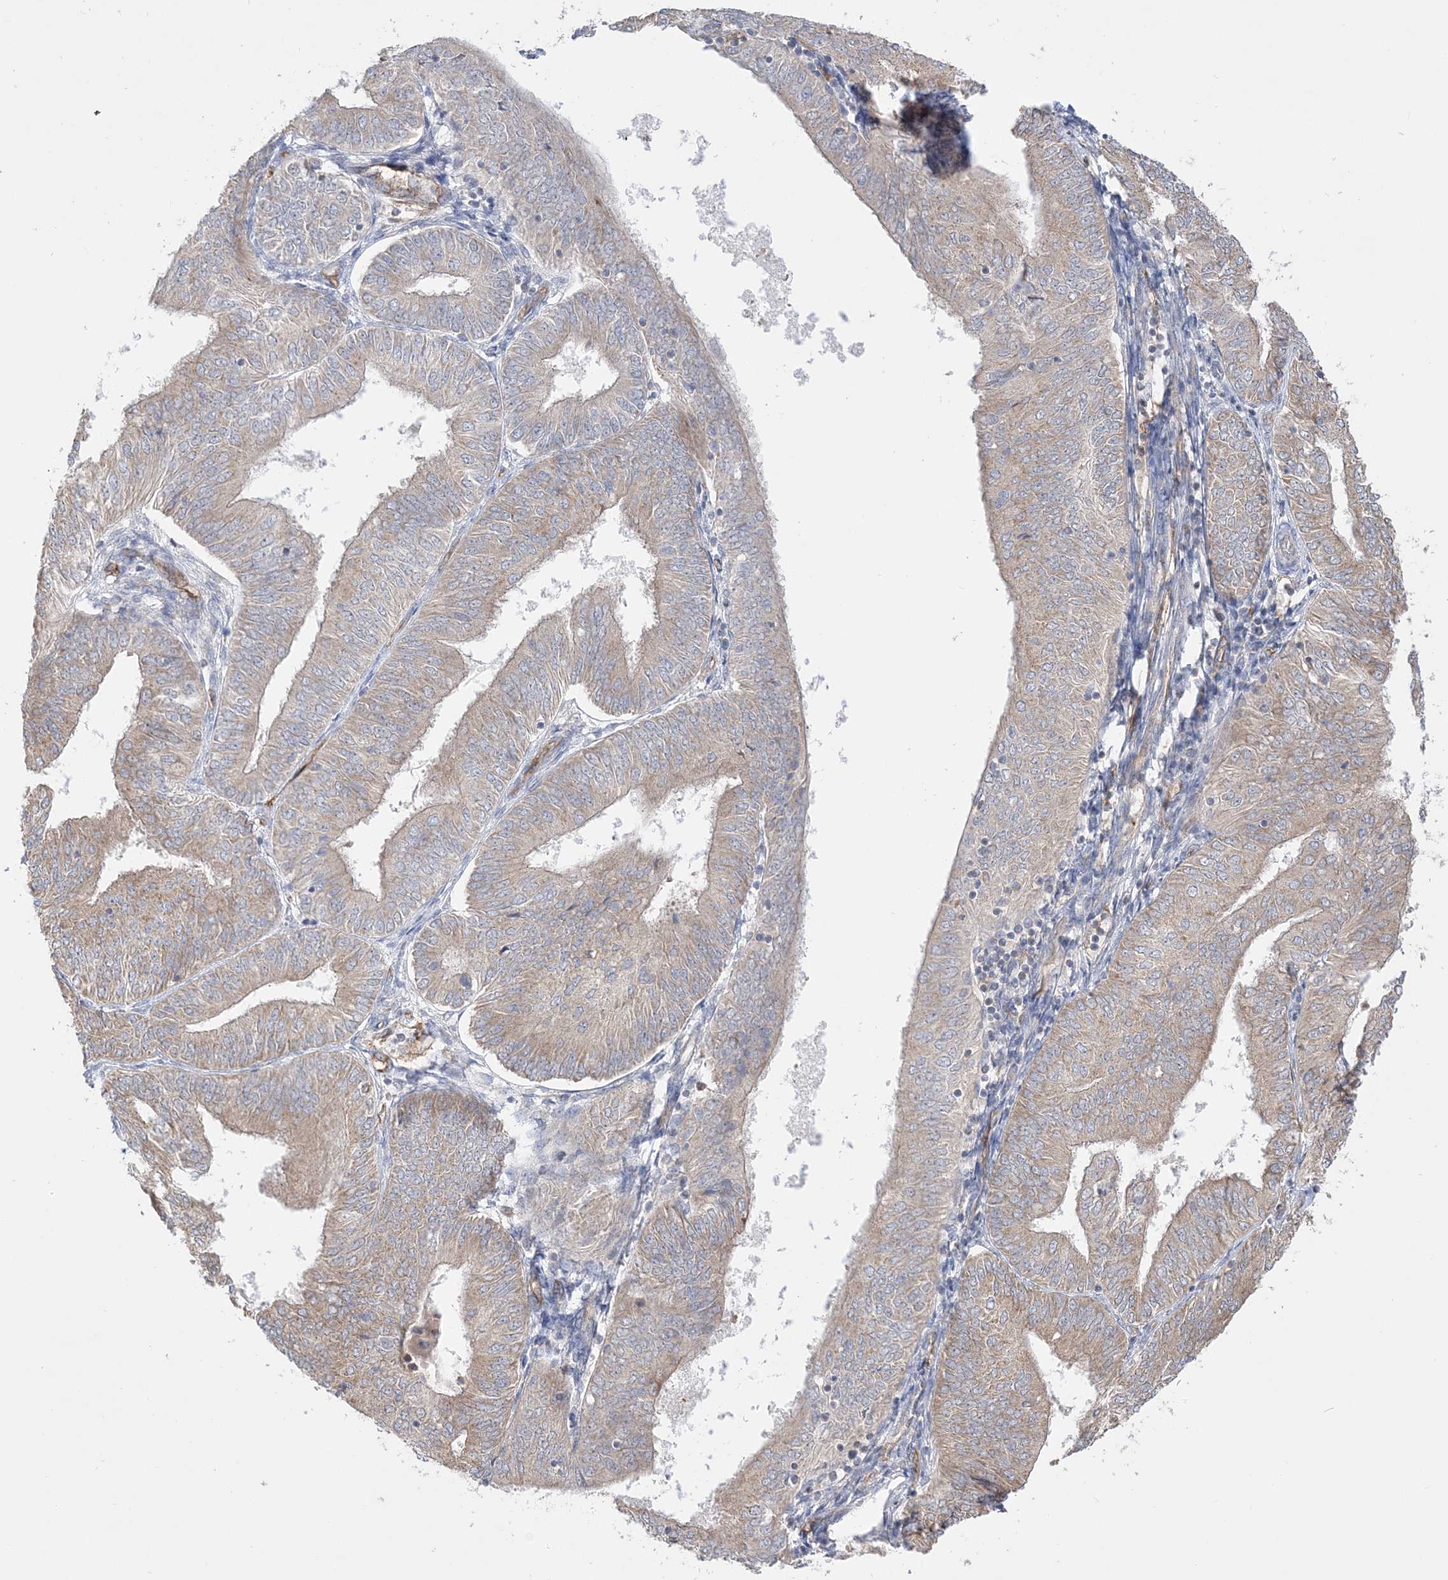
{"staining": {"intensity": "weak", "quantity": ">75%", "location": "cytoplasmic/membranous"}, "tissue": "endometrial cancer", "cell_type": "Tumor cells", "image_type": "cancer", "snomed": [{"axis": "morphology", "description": "Adenocarcinoma, NOS"}, {"axis": "topography", "description": "Endometrium"}], "caption": "The histopathology image reveals a brown stain indicating the presence of a protein in the cytoplasmic/membranous of tumor cells in adenocarcinoma (endometrial).", "gene": "FARSB", "patient": {"sex": "female", "age": 58}}